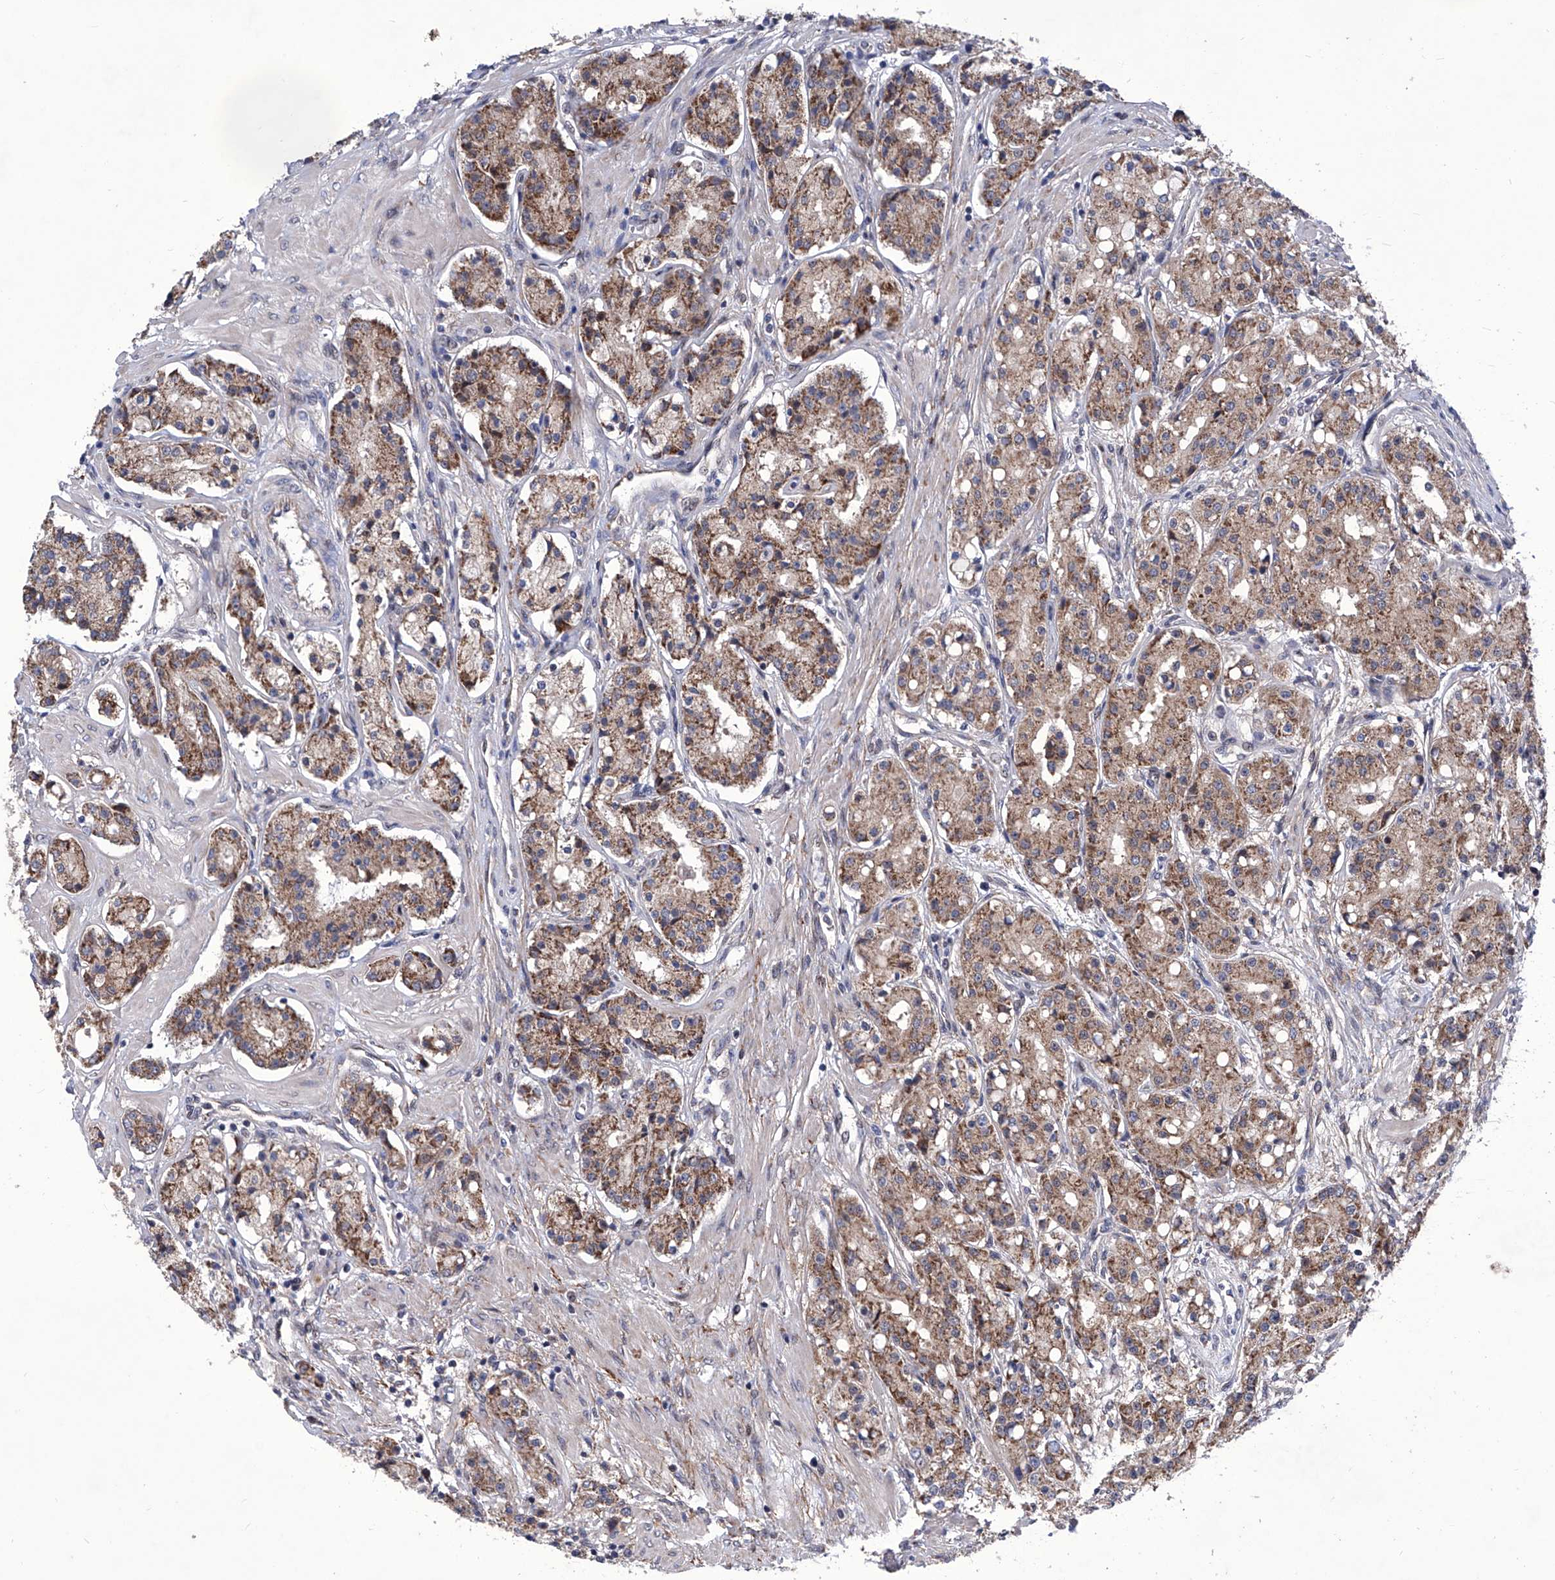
{"staining": {"intensity": "moderate", "quantity": ">75%", "location": "cytoplasmic/membranous"}, "tissue": "prostate cancer", "cell_type": "Tumor cells", "image_type": "cancer", "snomed": [{"axis": "morphology", "description": "Adenocarcinoma, High grade"}, {"axis": "topography", "description": "Prostate"}], "caption": "Tumor cells show medium levels of moderate cytoplasmic/membranous positivity in approximately >75% of cells in prostate cancer. (DAB = brown stain, brightfield microscopy at high magnification).", "gene": "KTI12", "patient": {"sex": "male", "age": 60}}